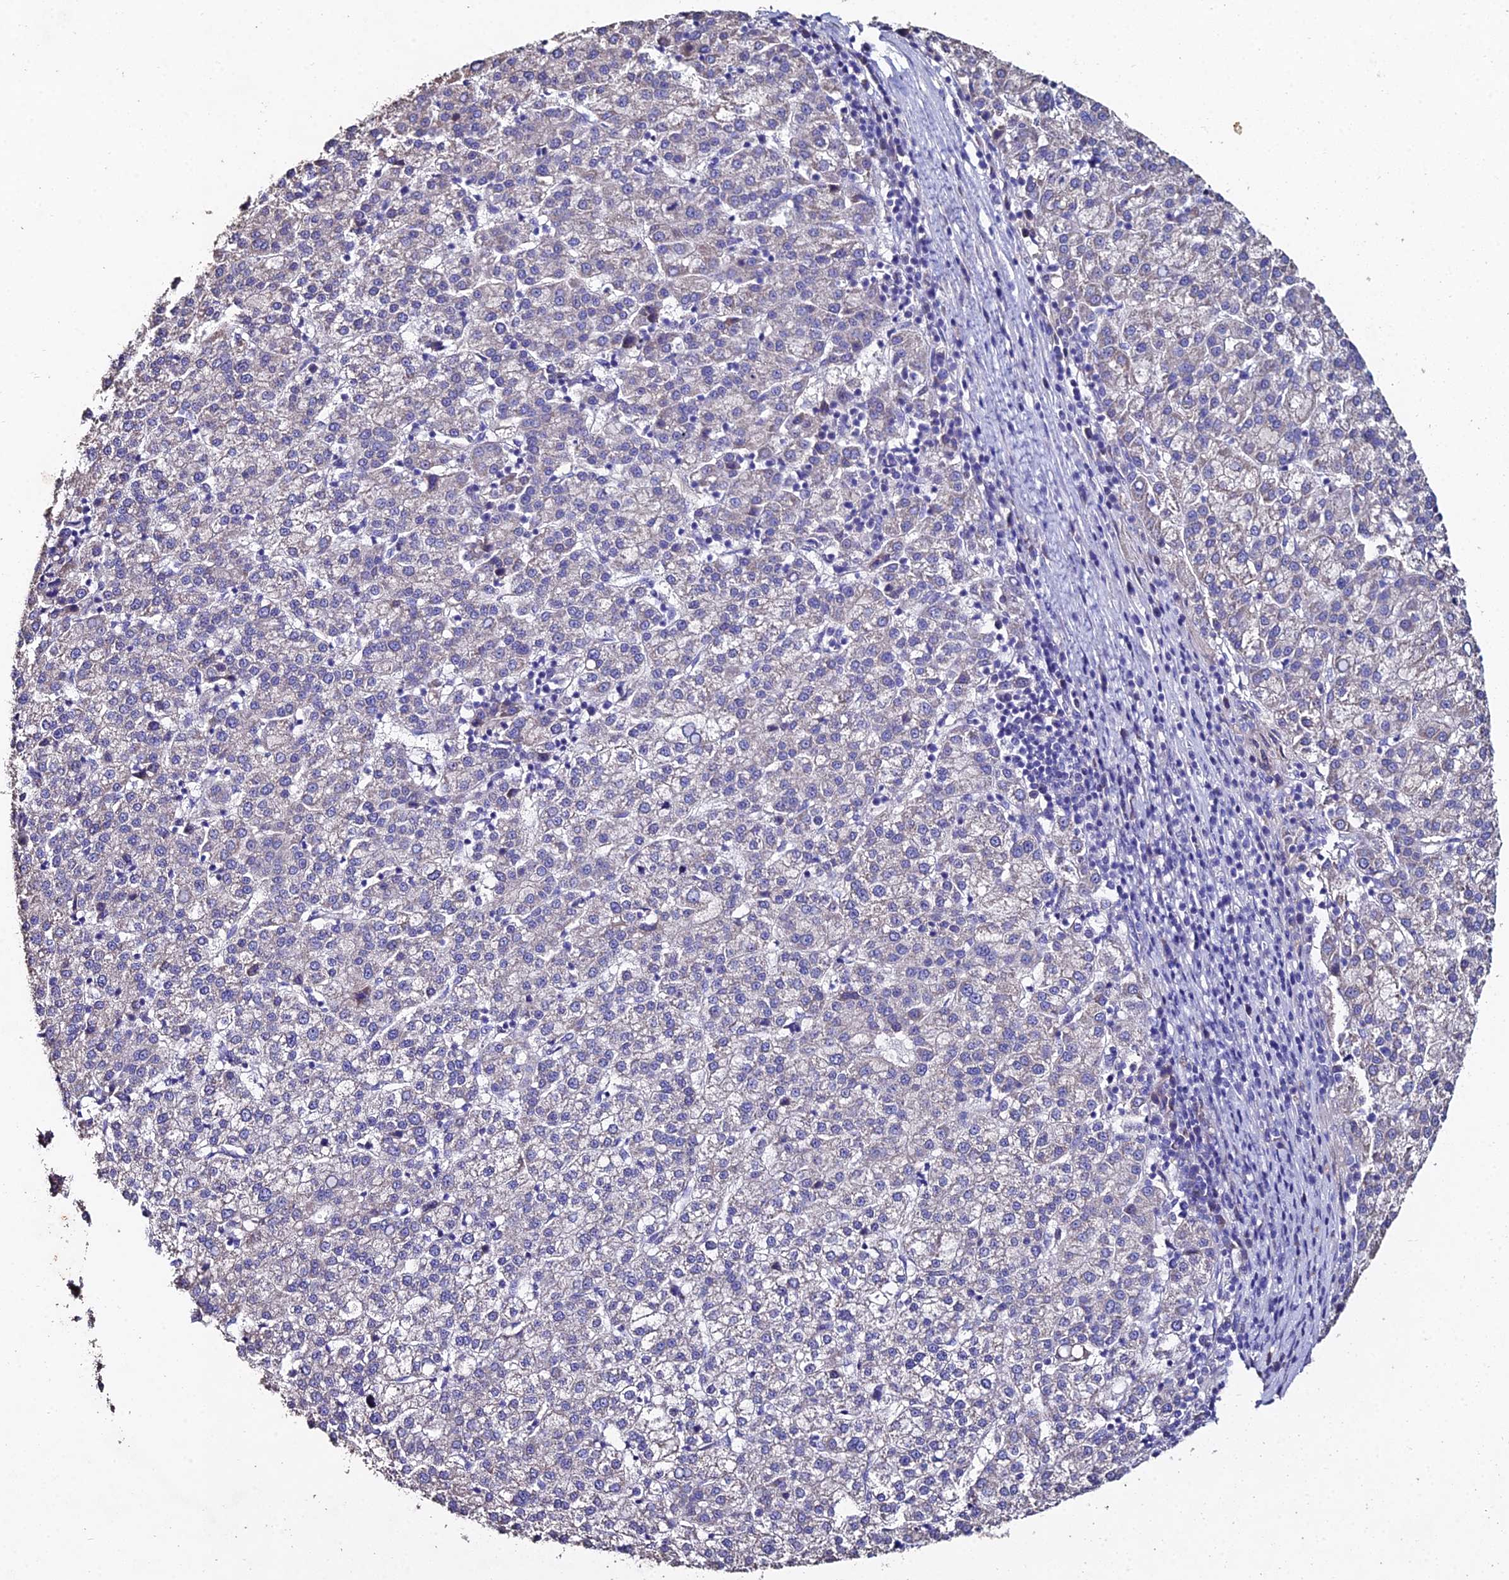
{"staining": {"intensity": "moderate", "quantity": "25%-75%", "location": "cytoplasmic/membranous"}, "tissue": "liver cancer", "cell_type": "Tumor cells", "image_type": "cancer", "snomed": [{"axis": "morphology", "description": "Carcinoma, Hepatocellular, NOS"}, {"axis": "topography", "description": "Liver"}], "caption": "An image showing moderate cytoplasmic/membranous expression in approximately 25%-75% of tumor cells in liver cancer (hepatocellular carcinoma), as visualized by brown immunohistochemical staining.", "gene": "ESRRG", "patient": {"sex": "female", "age": 58}}